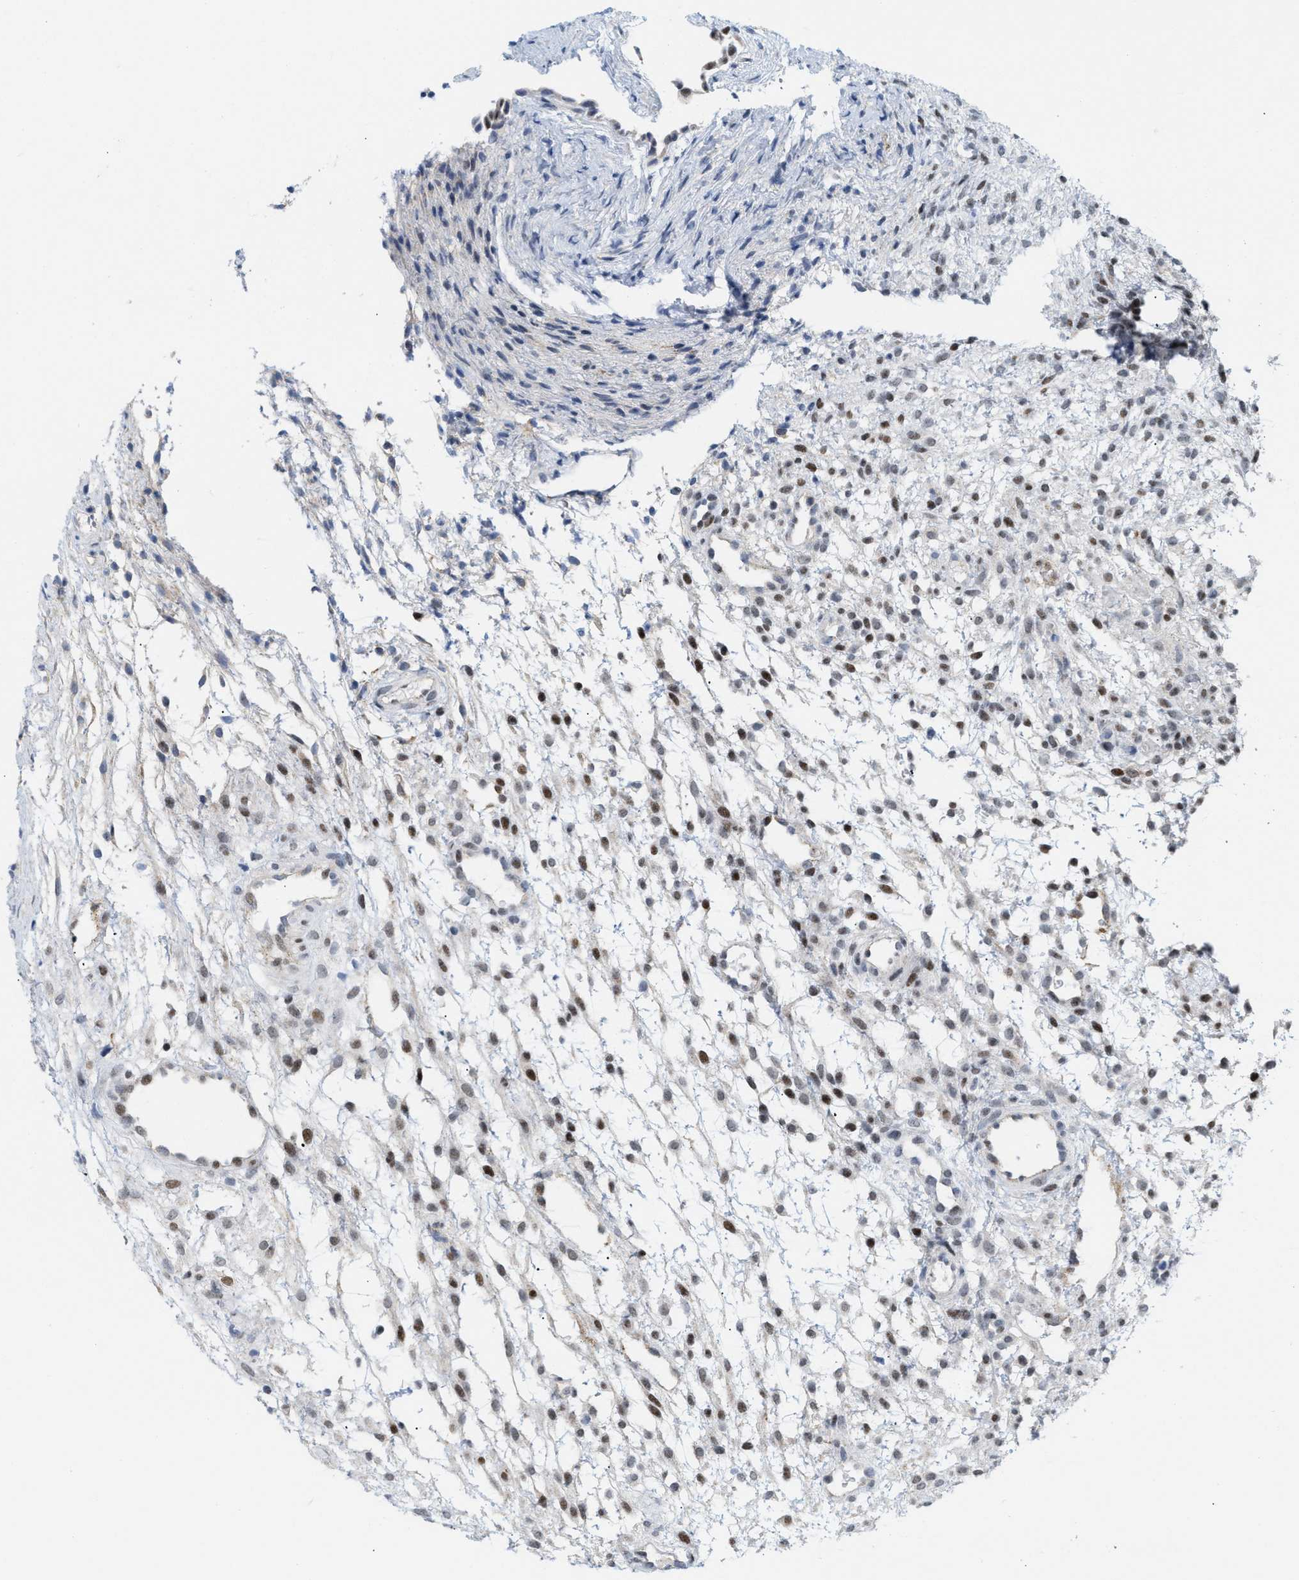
{"staining": {"intensity": "strong", "quantity": "<25%", "location": "nuclear"}, "tissue": "ovary", "cell_type": "Ovarian stroma cells", "image_type": "normal", "snomed": [{"axis": "morphology", "description": "Normal tissue, NOS"}, {"axis": "morphology", "description": "Cyst, NOS"}, {"axis": "topography", "description": "Ovary"}], "caption": "An immunohistochemistry image of unremarkable tissue is shown. Protein staining in brown highlights strong nuclear positivity in ovary within ovarian stroma cells.", "gene": "PPARD", "patient": {"sex": "female", "age": 18}}